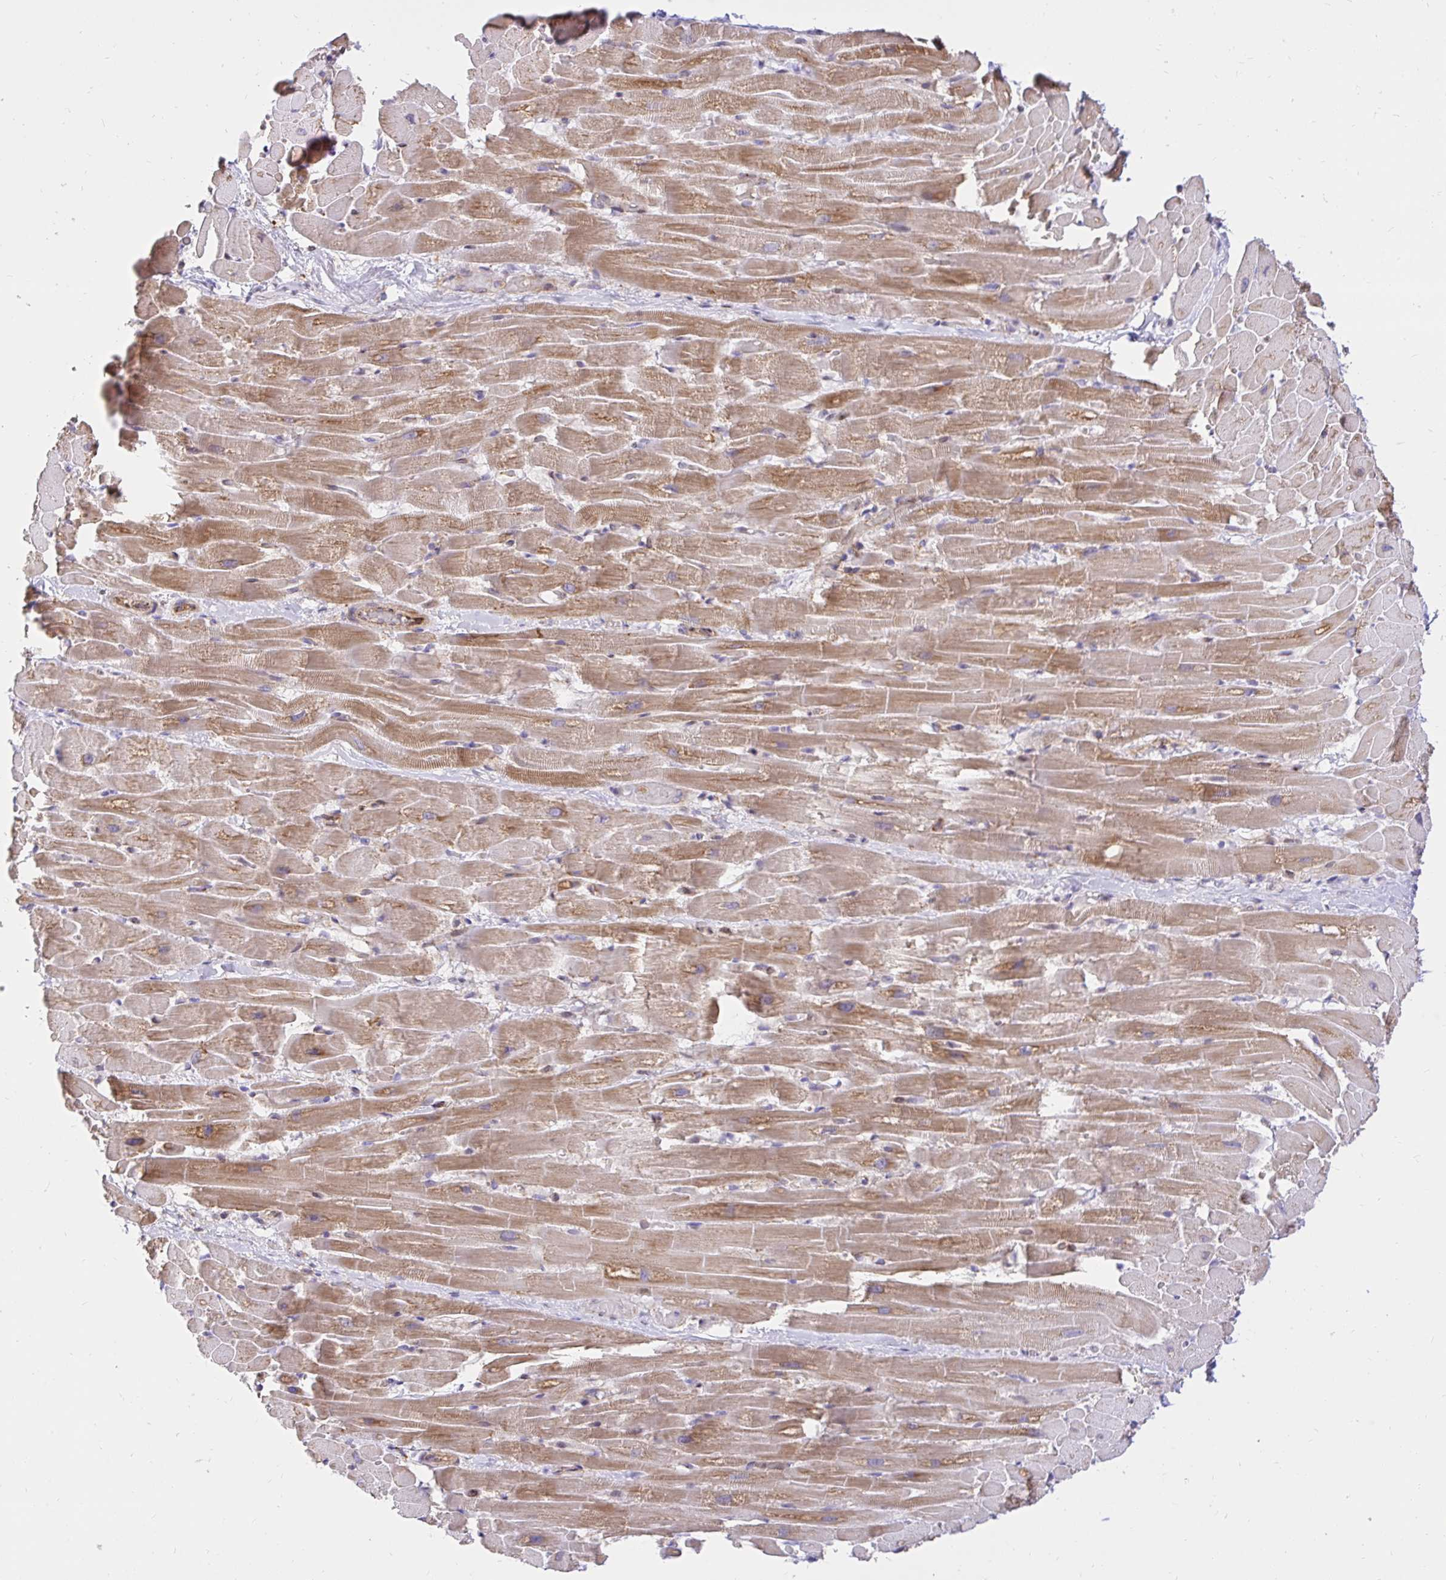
{"staining": {"intensity": "moderate", "quantity": ">75%", "location": "cytoplasmic/membranous"}, "tissue": "heart muscle", "cell_type": "Cardiomyocytes", "image_type": "normal", "snomed": [{"axis": "morphology", "description": "Normal tissue, NOS"}, {"axis": "topography", "description": "Heart"}], "caption": "Moderate cytoplasmic/membranous protein staining is present in approximately >75% of cardiomyocytes in heart muscle.", "gene": "ABCB10", "patient": {"sex": "male", "age": 37}}